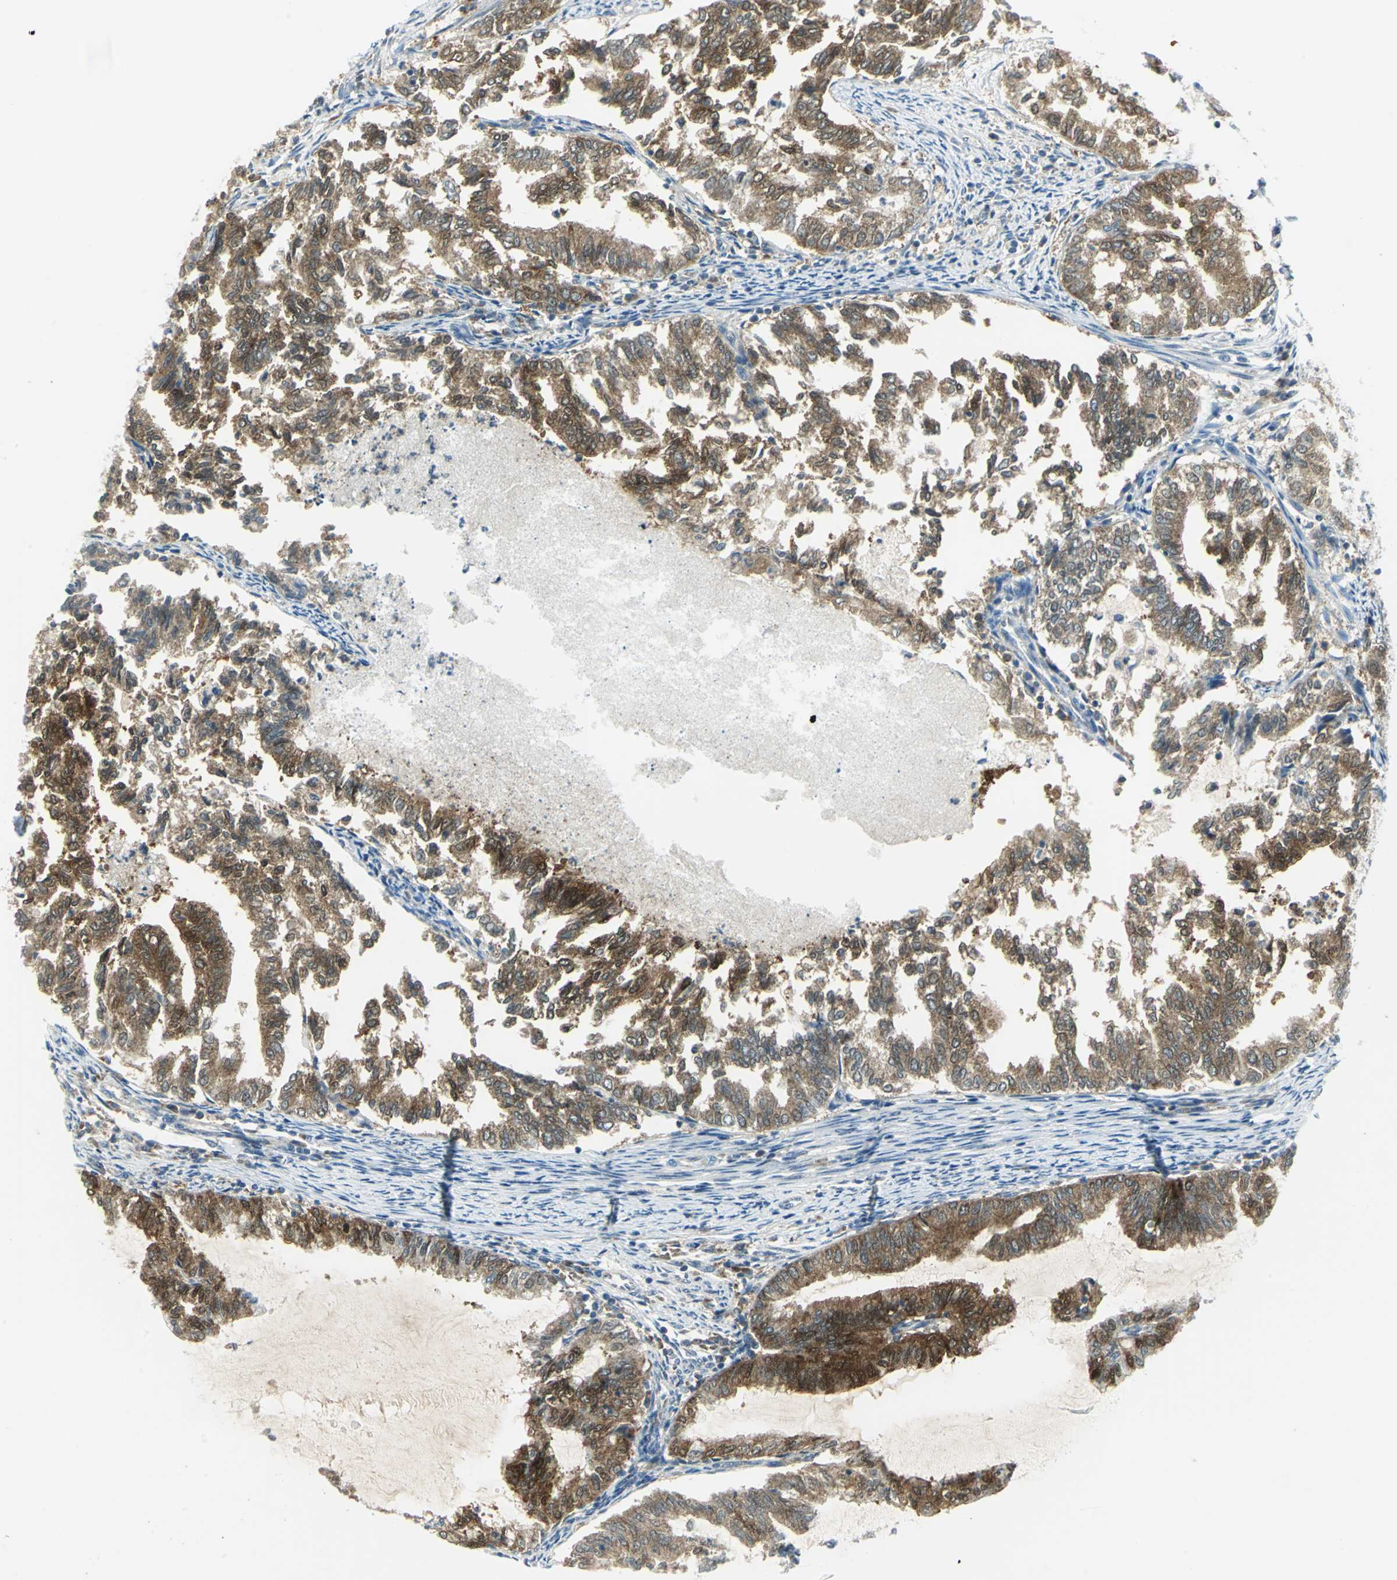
{"staining": {"intensity": "strong", "quantity": ">75%", "location": "cytoplasmic/membranous"}, "tissue": "endometrial cancer", "cell_type": "Tumor cells", "image_type": "cancer", "snomed": [{"axis": "morphology", "description": "Adenocarcinoma, NOS"}, {"axis": "topography", "description": "Endometrium"}], "caption": "DAB immunohistochemical staining of human endometrial adenocarcinoma displays strong cytoplasmic/membranous protein staining in approximately >75% of tumor cells.", "gene": "ALDOA", "patient": {"sex": "female", "age": 79}}